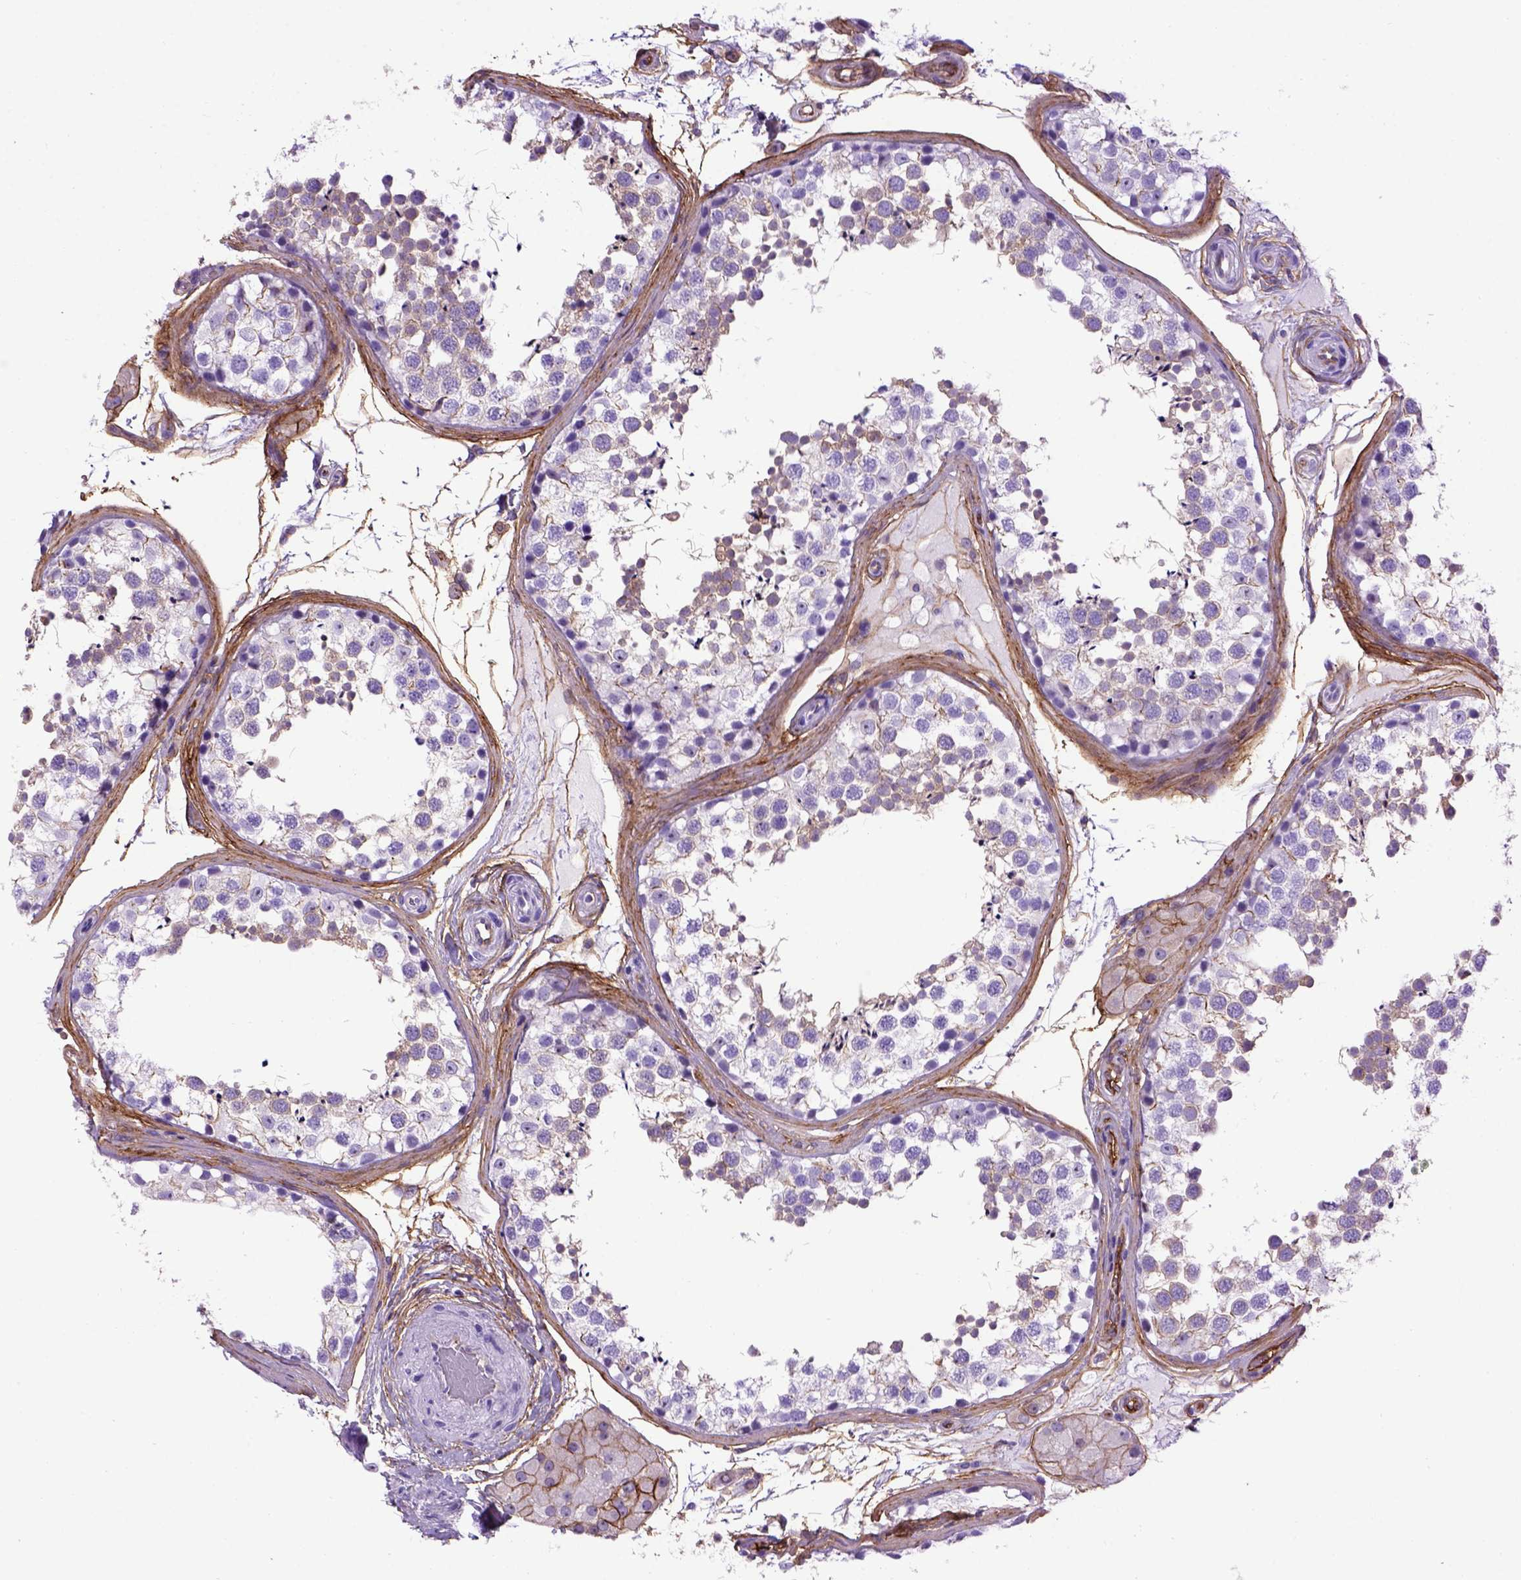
{"staining": {"intensity": "weak", "quantity": "25%-75%", "location": "cytoplasmic/membranous"}, "tissue": "testis", "cell_type": "Cells in seminiferous ducts", "image_type": "normal", "snomed": [{"axis": "morphology", "description": "Normal tissue, NOS"}, {"axis": "morphology", "description": "Seminoma, NOS"}, {"axis": "topography", "description": "Testis"}], "caption": "An immunohistochemistry histopathology image of normal tissue is shown. Protein staining in brown highlights weak cytoplasmic/membranous positivity in testis within cells in seminiferous ducts.", "gene": "ENG", "patient": {"sex": "male", "age": 65}}